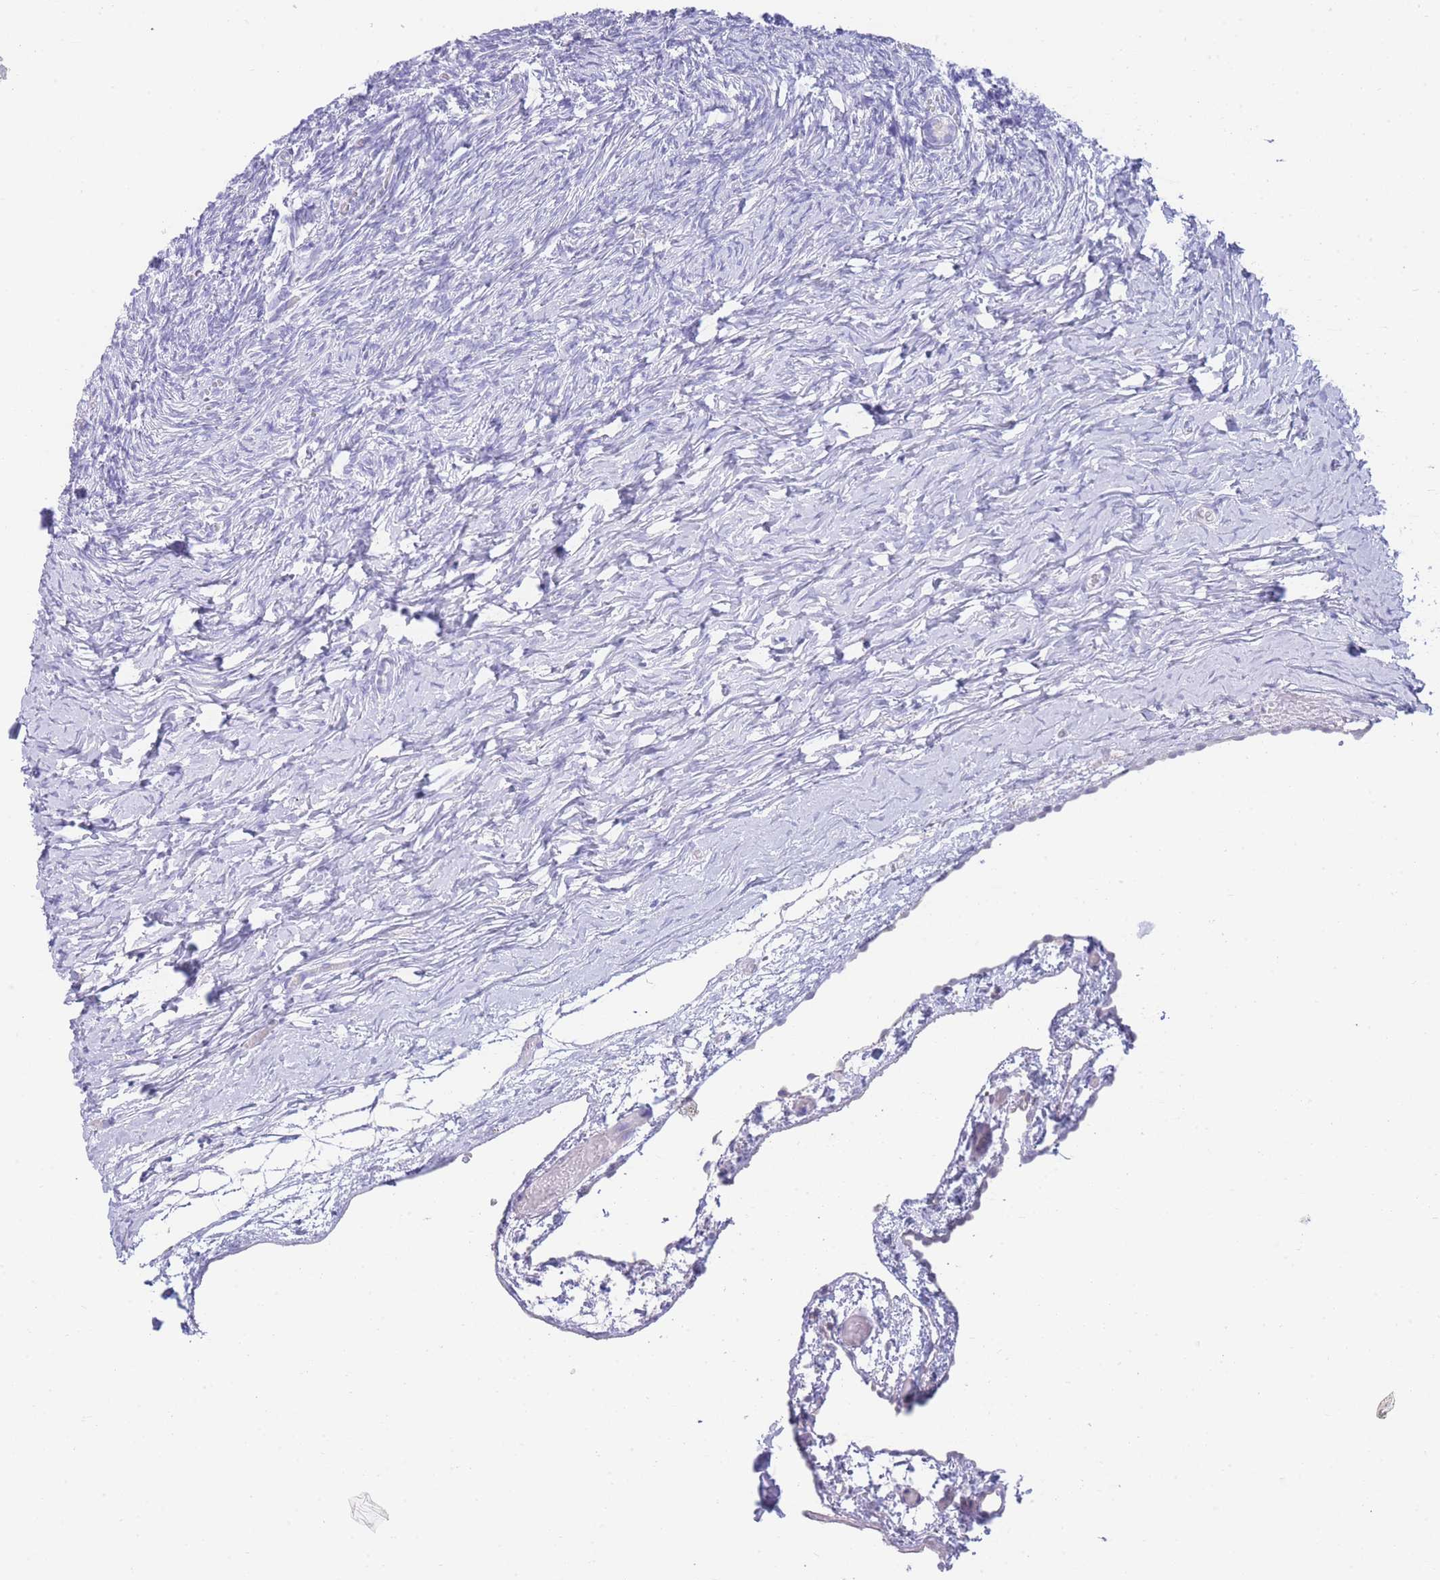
{"staining": {"intensity": "negative", "quantity": "none", "location": "none"}, "tissue": "ovary", "cell_type": "Ovarian stroma cells", "image_type": "normal", "snomed": [{"axis": "morphology", "description": "Normal tissue, NOS"}, {"axis": "topography", "description": "Ovary"}], "caption": "There is no significant positivity in ovarian stroma cells of ovary. (Stains: DAB (3,3'-diaminobenzidine) immunohistochemistry with hematoxylin counter stain, Microscopy: brightfield microscopy at high magnification).", "gene": "LRRC37A2", "patient": {"sex": "female", "age": 39}}